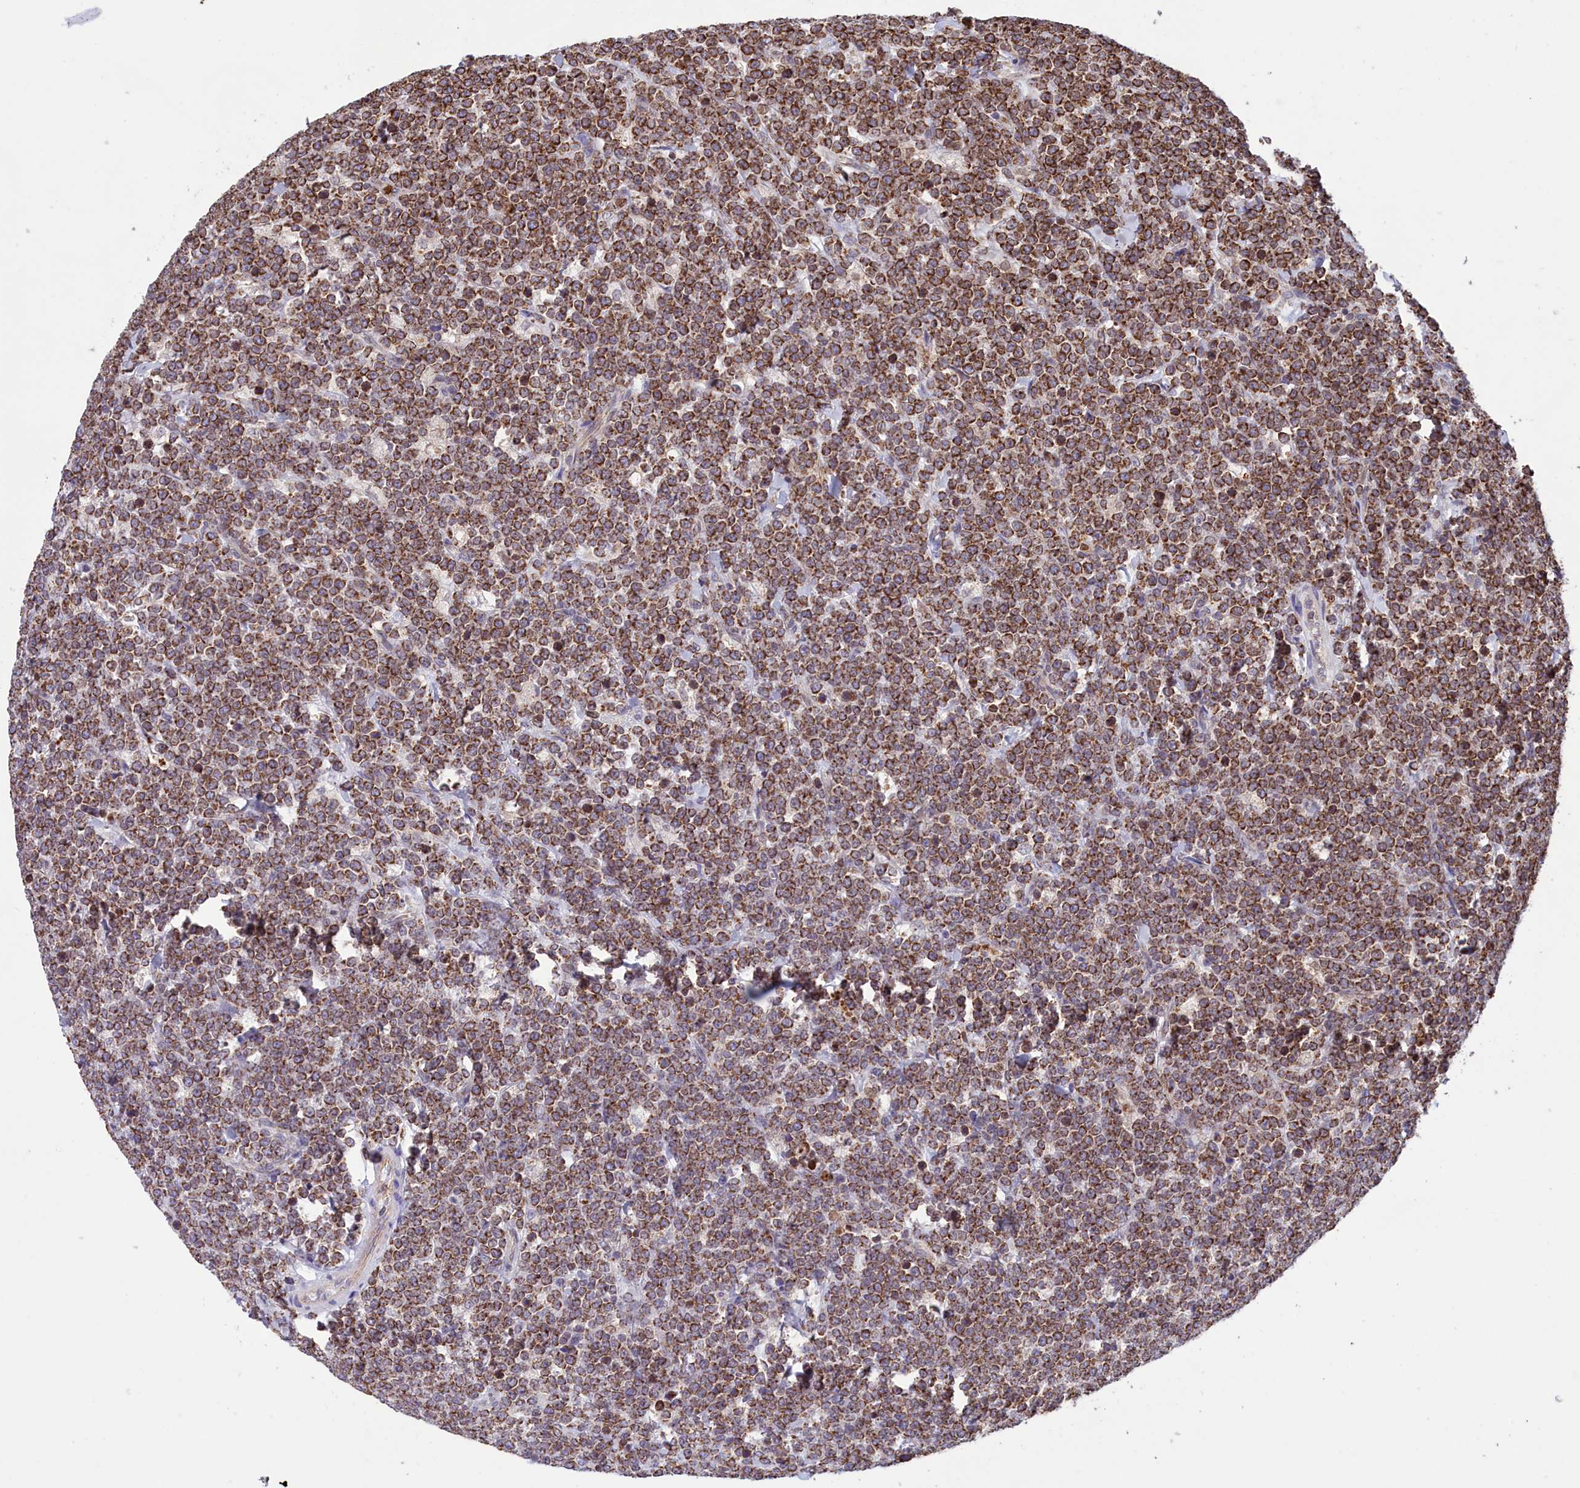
{"staining": {"intensity": "moderate", "quantity": ">75%", "location": "cytoplasmic/membranous"}, "tissue": "lymphoma", "cell_type": "Tumor cells", "image_type": "cancer", "snomed": [{"axis": "morphology", "description": "Malignant lymphoma, non-Hodgkin's type, High grade"}, {"axis": "topography", "description": "Small intestine"}], "caption": "High-grade malignant lymphoma, non-Hodgkin's type tissue displays moderate cytoplasmic/membranous staining in approximately >75% of tumor cells, visualized by immunohistochemistry. The protein of interest is shown in brown color, while the nuclei are stained blue.", "gene": "PKHD1L1", "patient": {"sex": "male", "age": 8}}